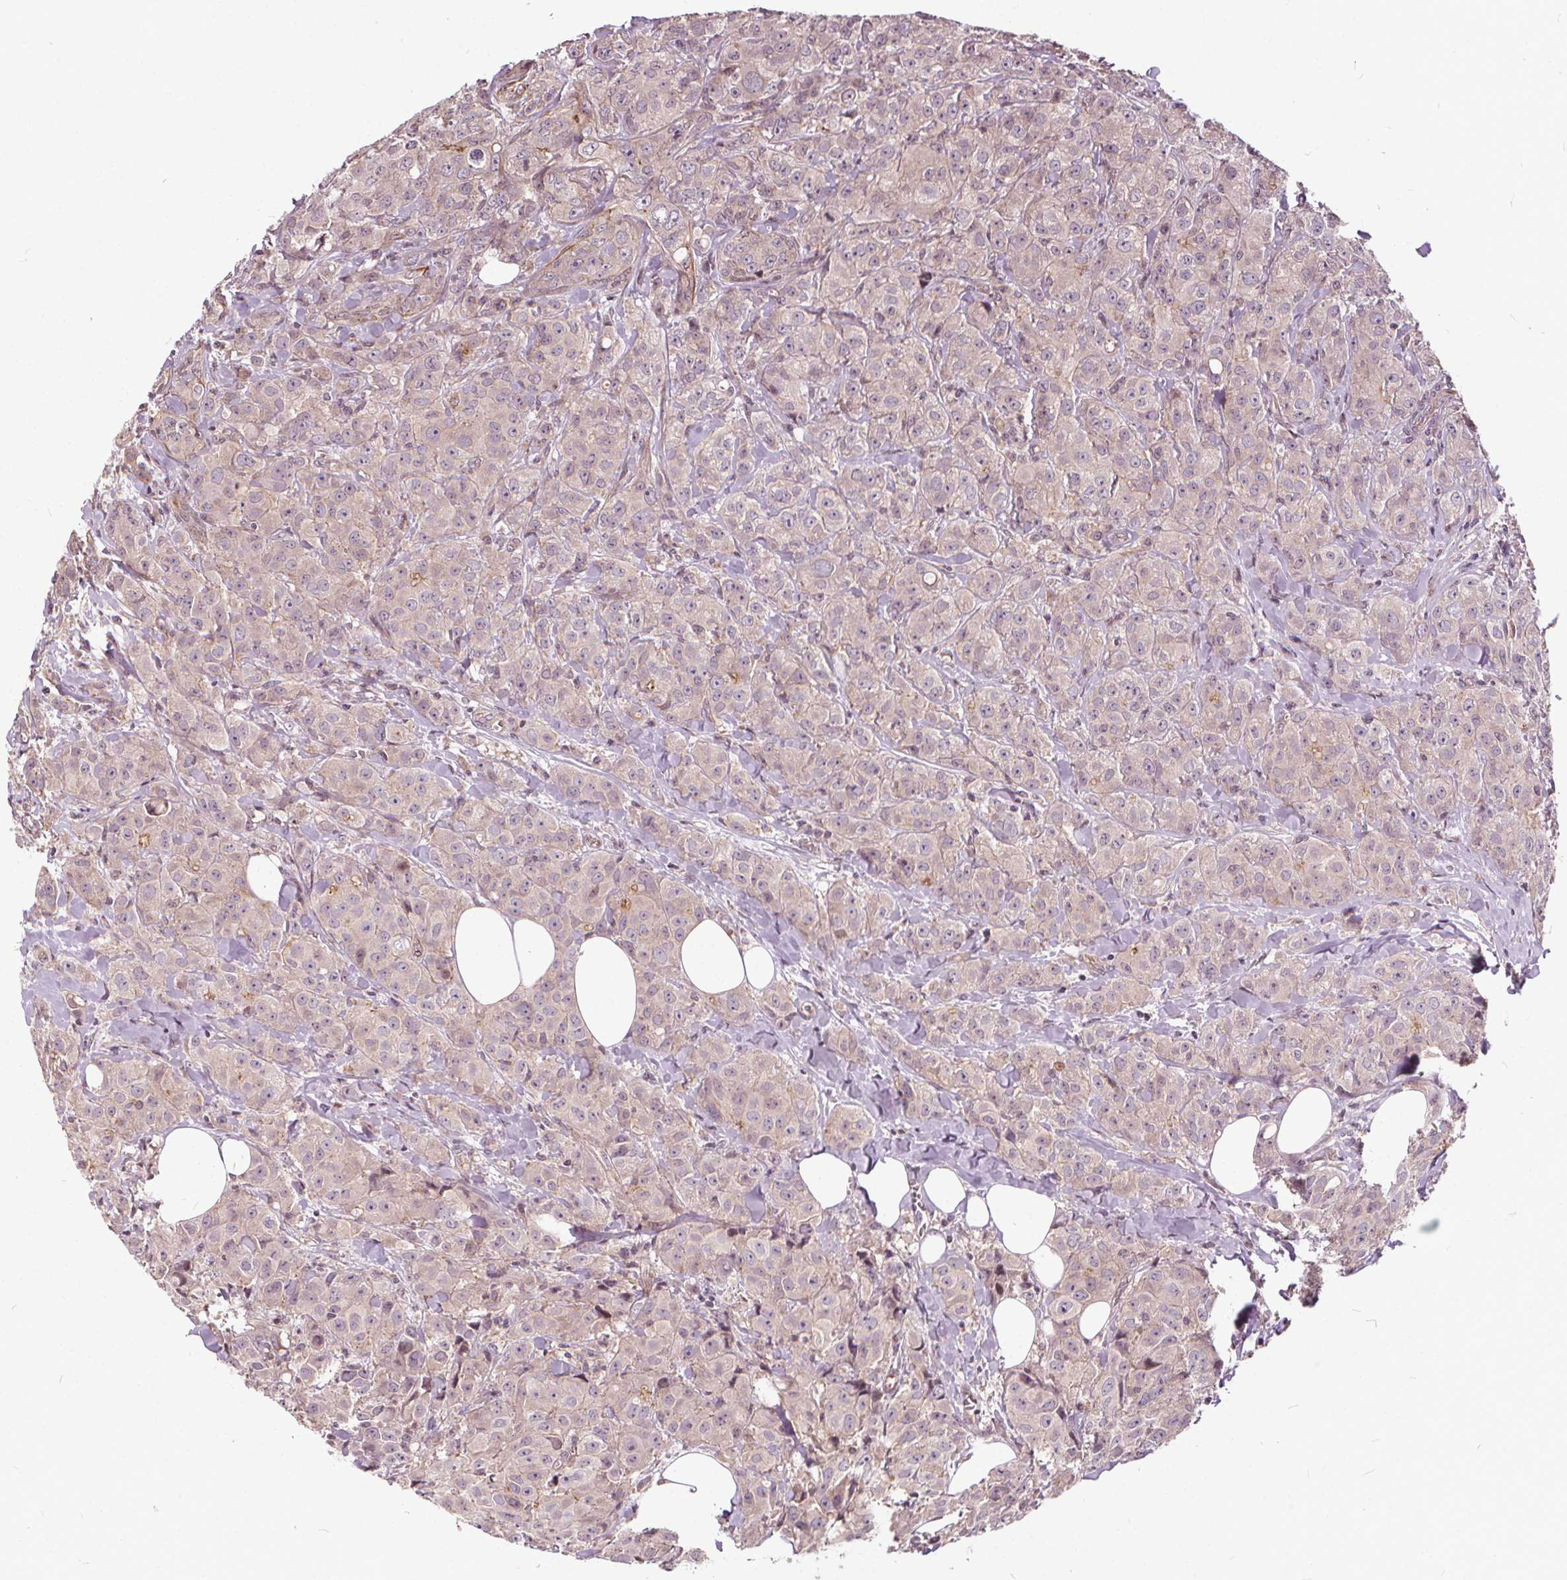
{"staining": {"intensity": "negative", "quantity": "none", "location": "none"}, "tissue": "breast cancer", "cell_type": "Tumor cells", "image_type": "cancer", "snomed": [{"axis": "morphology", "description": "Duct carcinoma"}, {"axis": "topography", "description": "Breast"}], "caption": "This is an immunohistochemistry (IHC) image of breast invasive ductal carcinoma. There is no expression in tumor cells.", "gene": "INPP5E", "patient": {"sex": "female", "age": 43}}